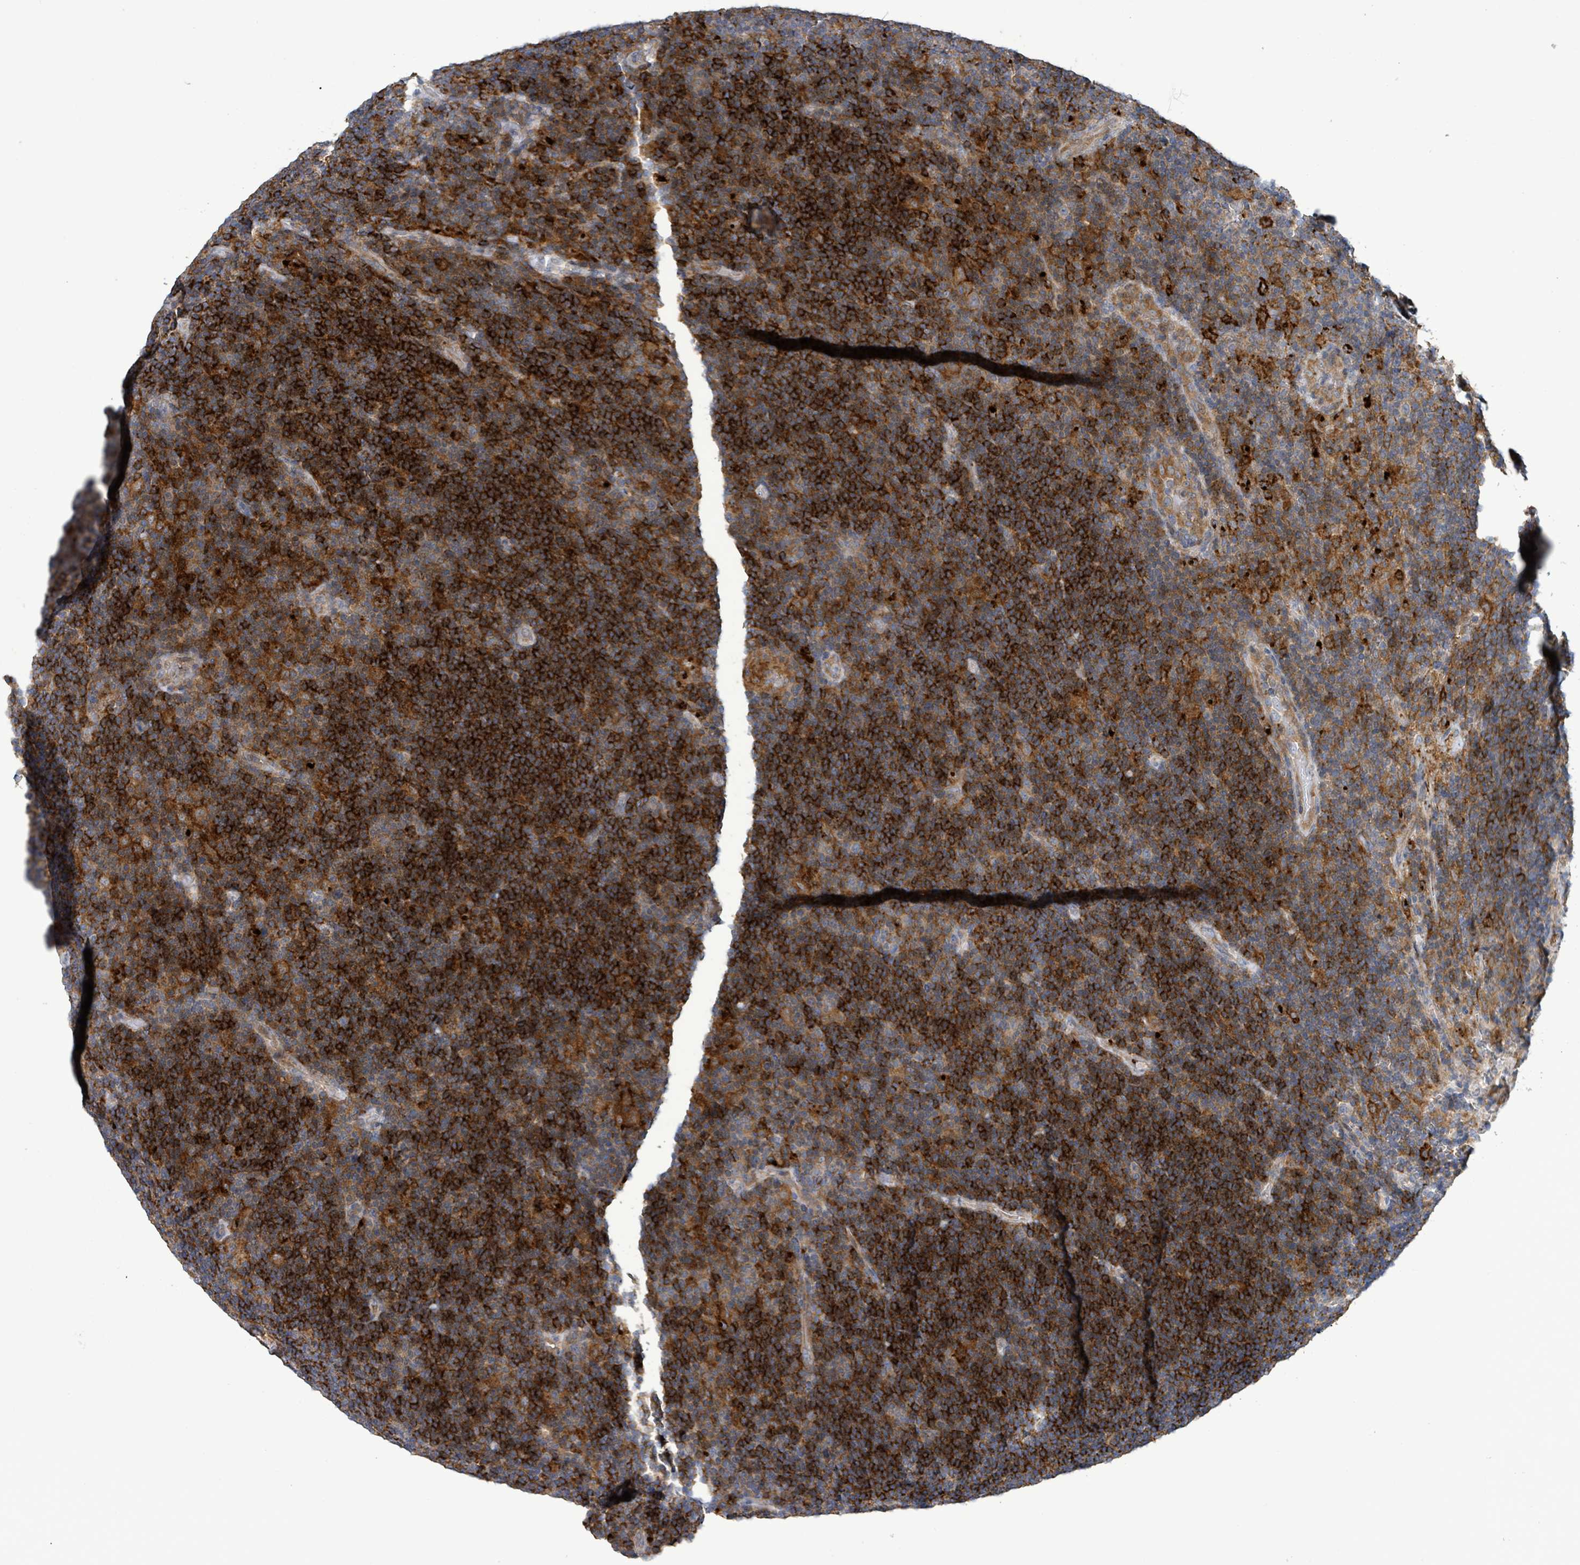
{"staining": {"intensity": "moderate", "quantity": "<25%", "location": "cytoplasmic/membranous"}, "tissue": "lymphoma", "cell_type": "Tumor cells", "image_type": "cancer", "snomed": [{"axis": "morphology", "description": "Hodgkin's disease, NOS"}, {"axis": "topography", "description": "Lymph node"}], "caption": "Immunohistochemistry of human Hodgkin's disease displays low levels of moderate cytoplasmic/membranous expression in approximately <25% of tumor cells.", "gene": "PLAAT1", "patient": {"sex": "female", "age": 57}}